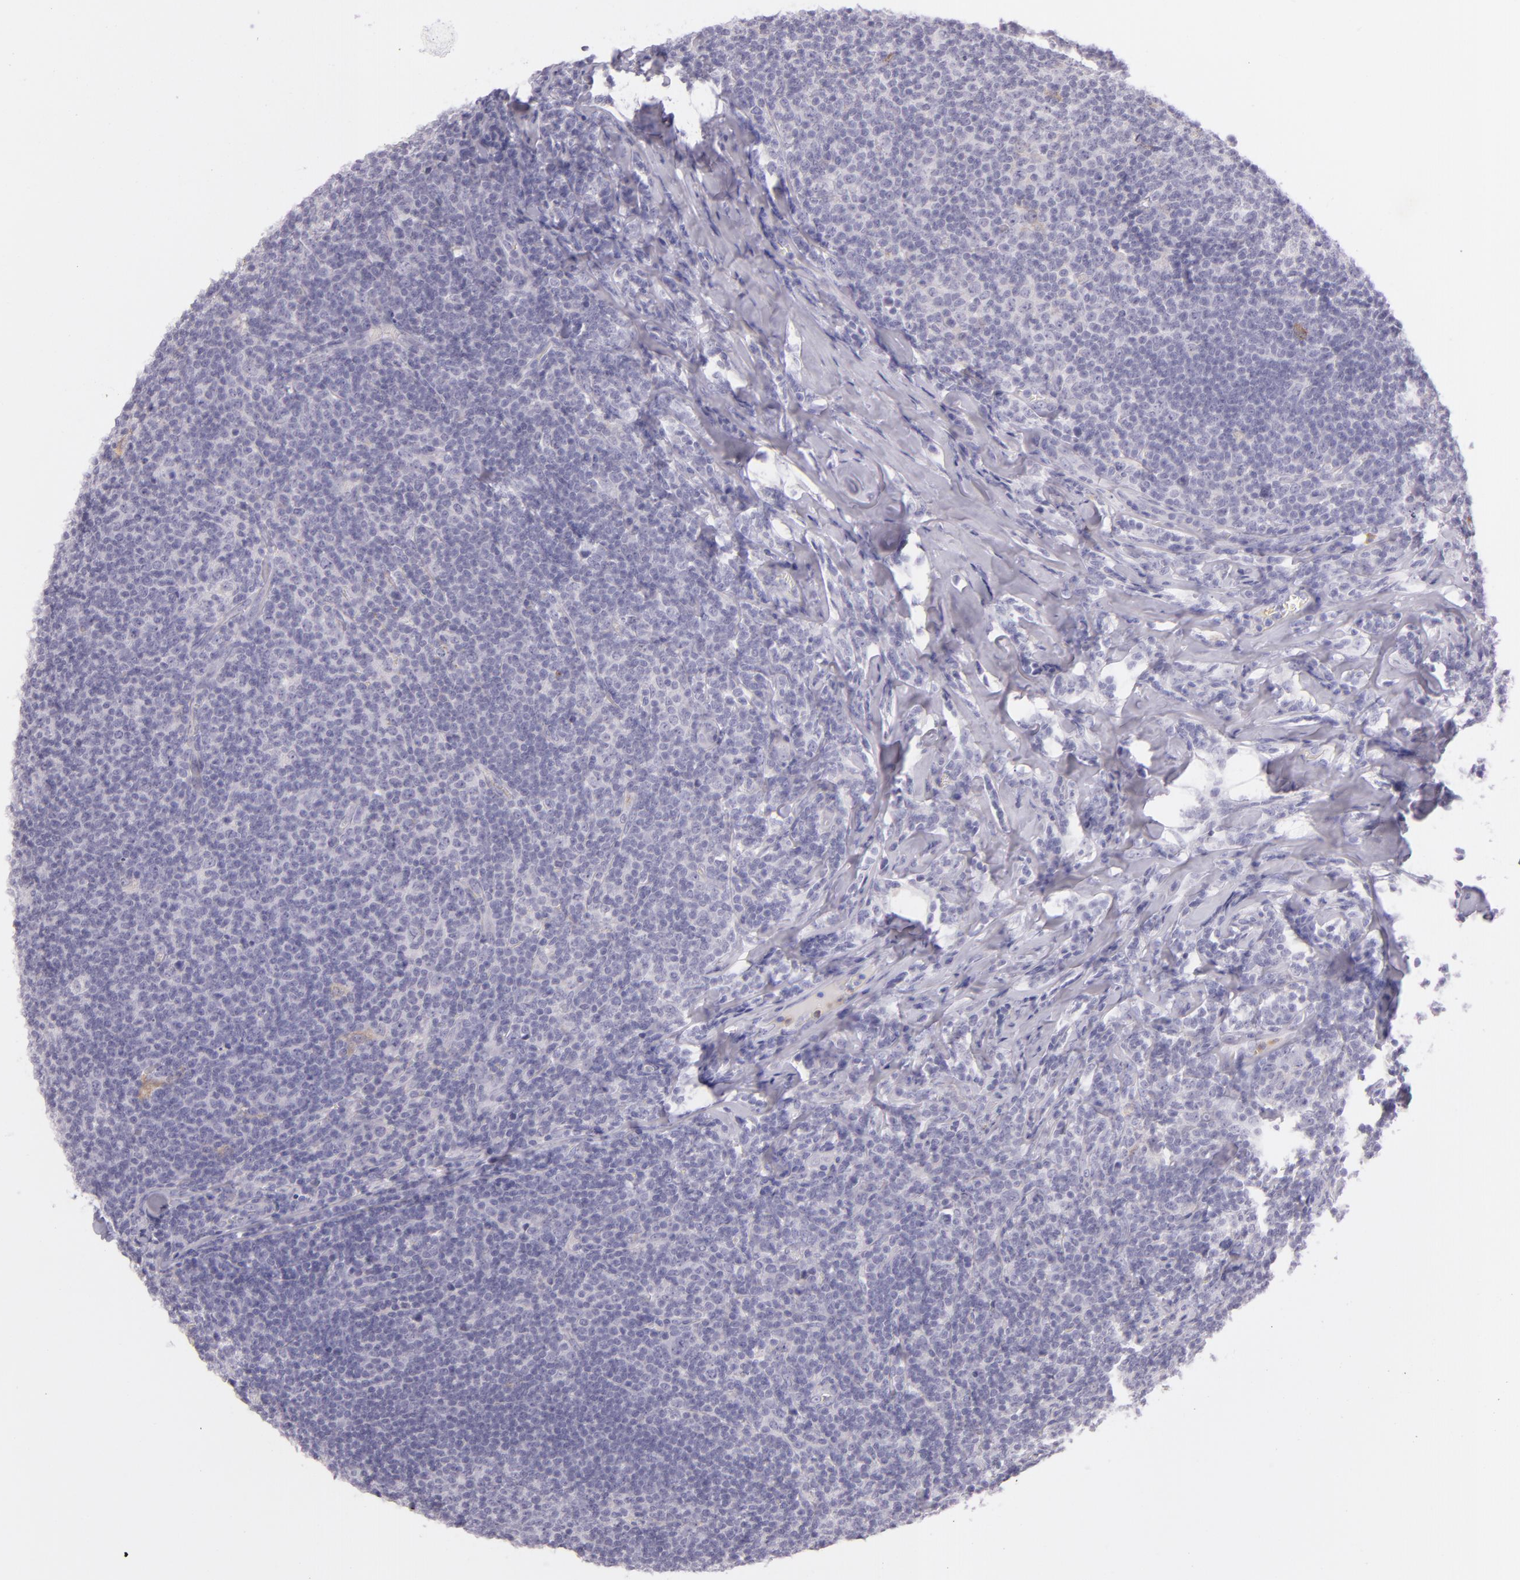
{"staining": {"intensity": "negative", "quantity": "none", "location": "none"}, "tissue": "lymphoma", "cell_type": "Tumor cells", "image_type": "cancer", "snomed": [{"axis": "morphology", "description": "Malignant lymphoma, non-Hodgkin's type, Low grade"}, {"axis": "topography", "description": "Lymph node"}], "caption": "Immunohistochemical staining of human malignant lymphoma, non-Hodgkin's type (low-grade) exhibits no significant expression in tumor cells.", "gene": "CBS", "patient": {"sex": "male", "age": 74}}